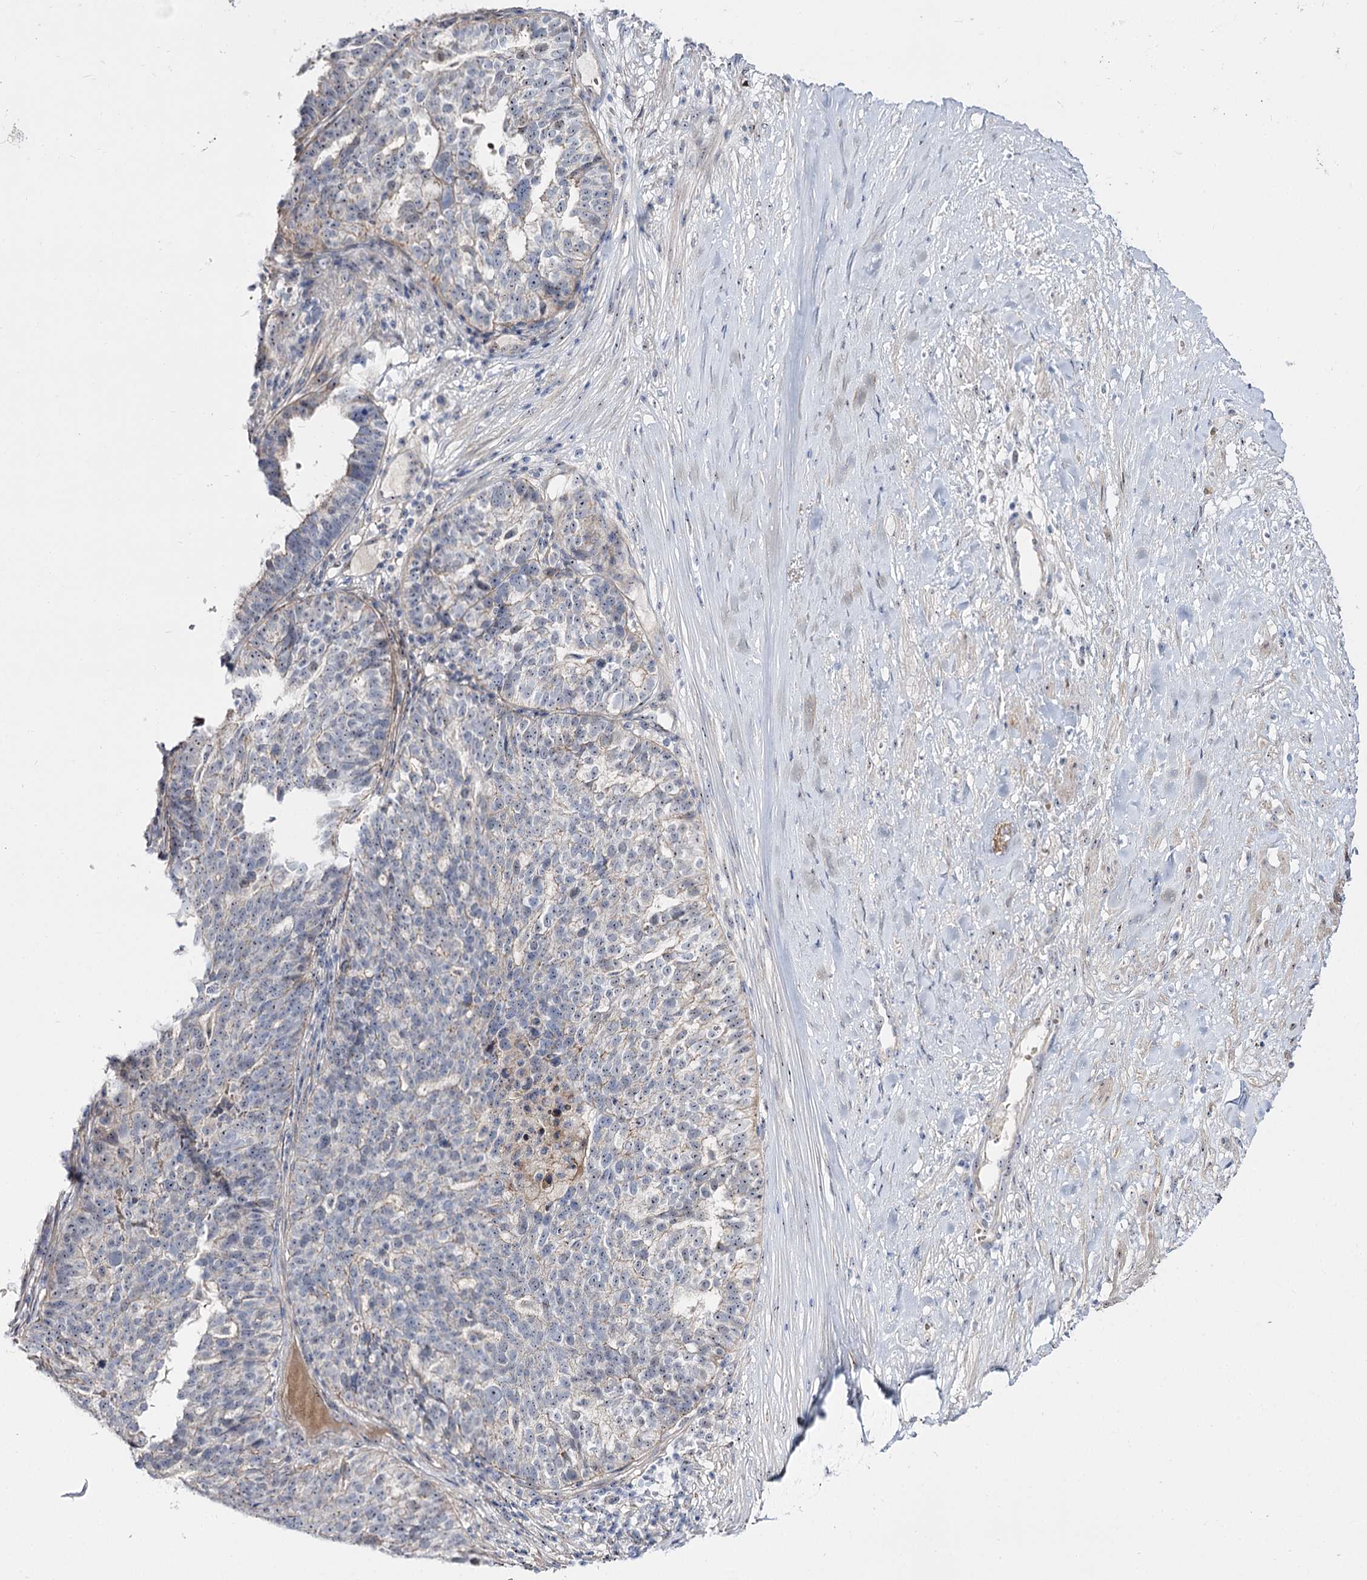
{"staining": {"intensity": "weak", "quantity": "<25%", "location": "cytoplasmic/membranous"}, "tissue": "ovarian cancer", "cell_type": "Tumor cells", "image_type": "cancer", "snomed": [{"axis": "morphology", "description": "Cystadenocarcinoma, serous, NOS"}, {"axis": "topography", "description": "Ovary"}], "caption": "DAB immunohistochemical staining of serous cystadenocarcinoma (ovarian) demonstrates no significant positivity in tumor cells.", "gene": "SUOX", "patient": {"sex": "female", "age": 59}}